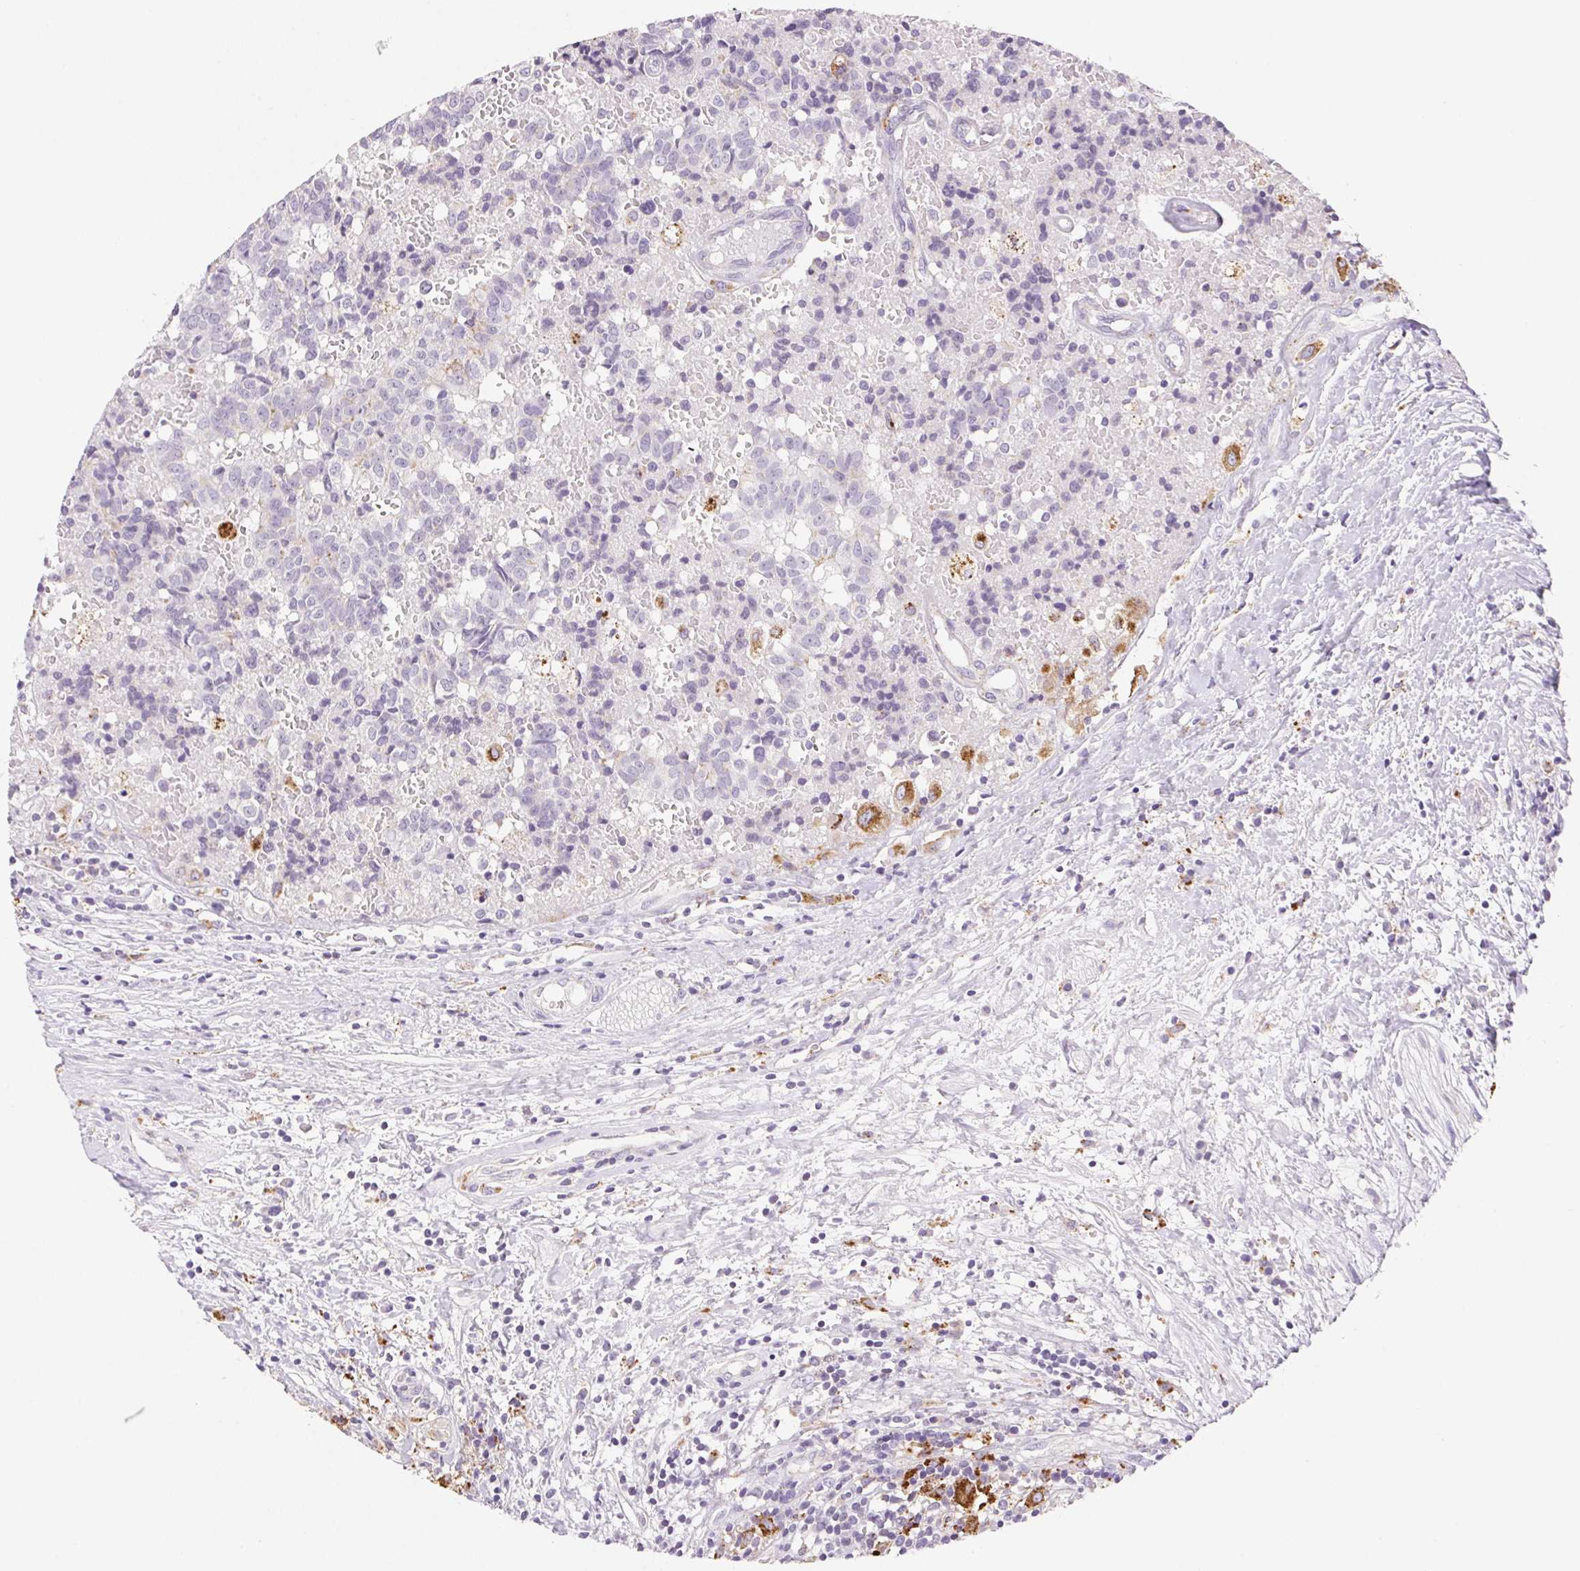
{"staining": {"intensity": "negative", "quantity": "none", "location": "none"}, "tissue": "prostate cancer", "cell_type": "Tumor cells", "image_type": "cancer", "snomed": [{"axis": "morphology", "description": "Adenocarcinoma, High grade"}, {"axis": "topography", "description": "Prostate and seminal vesicle, NOS"}], "caption": "The immunohistochemistry photomicrograph has no significant expression in tumor cells of prostate adenocarcinoma (high-grade) tissue.", "gene": "LIPA", "patient": {"sex": "male", "age": 60}}